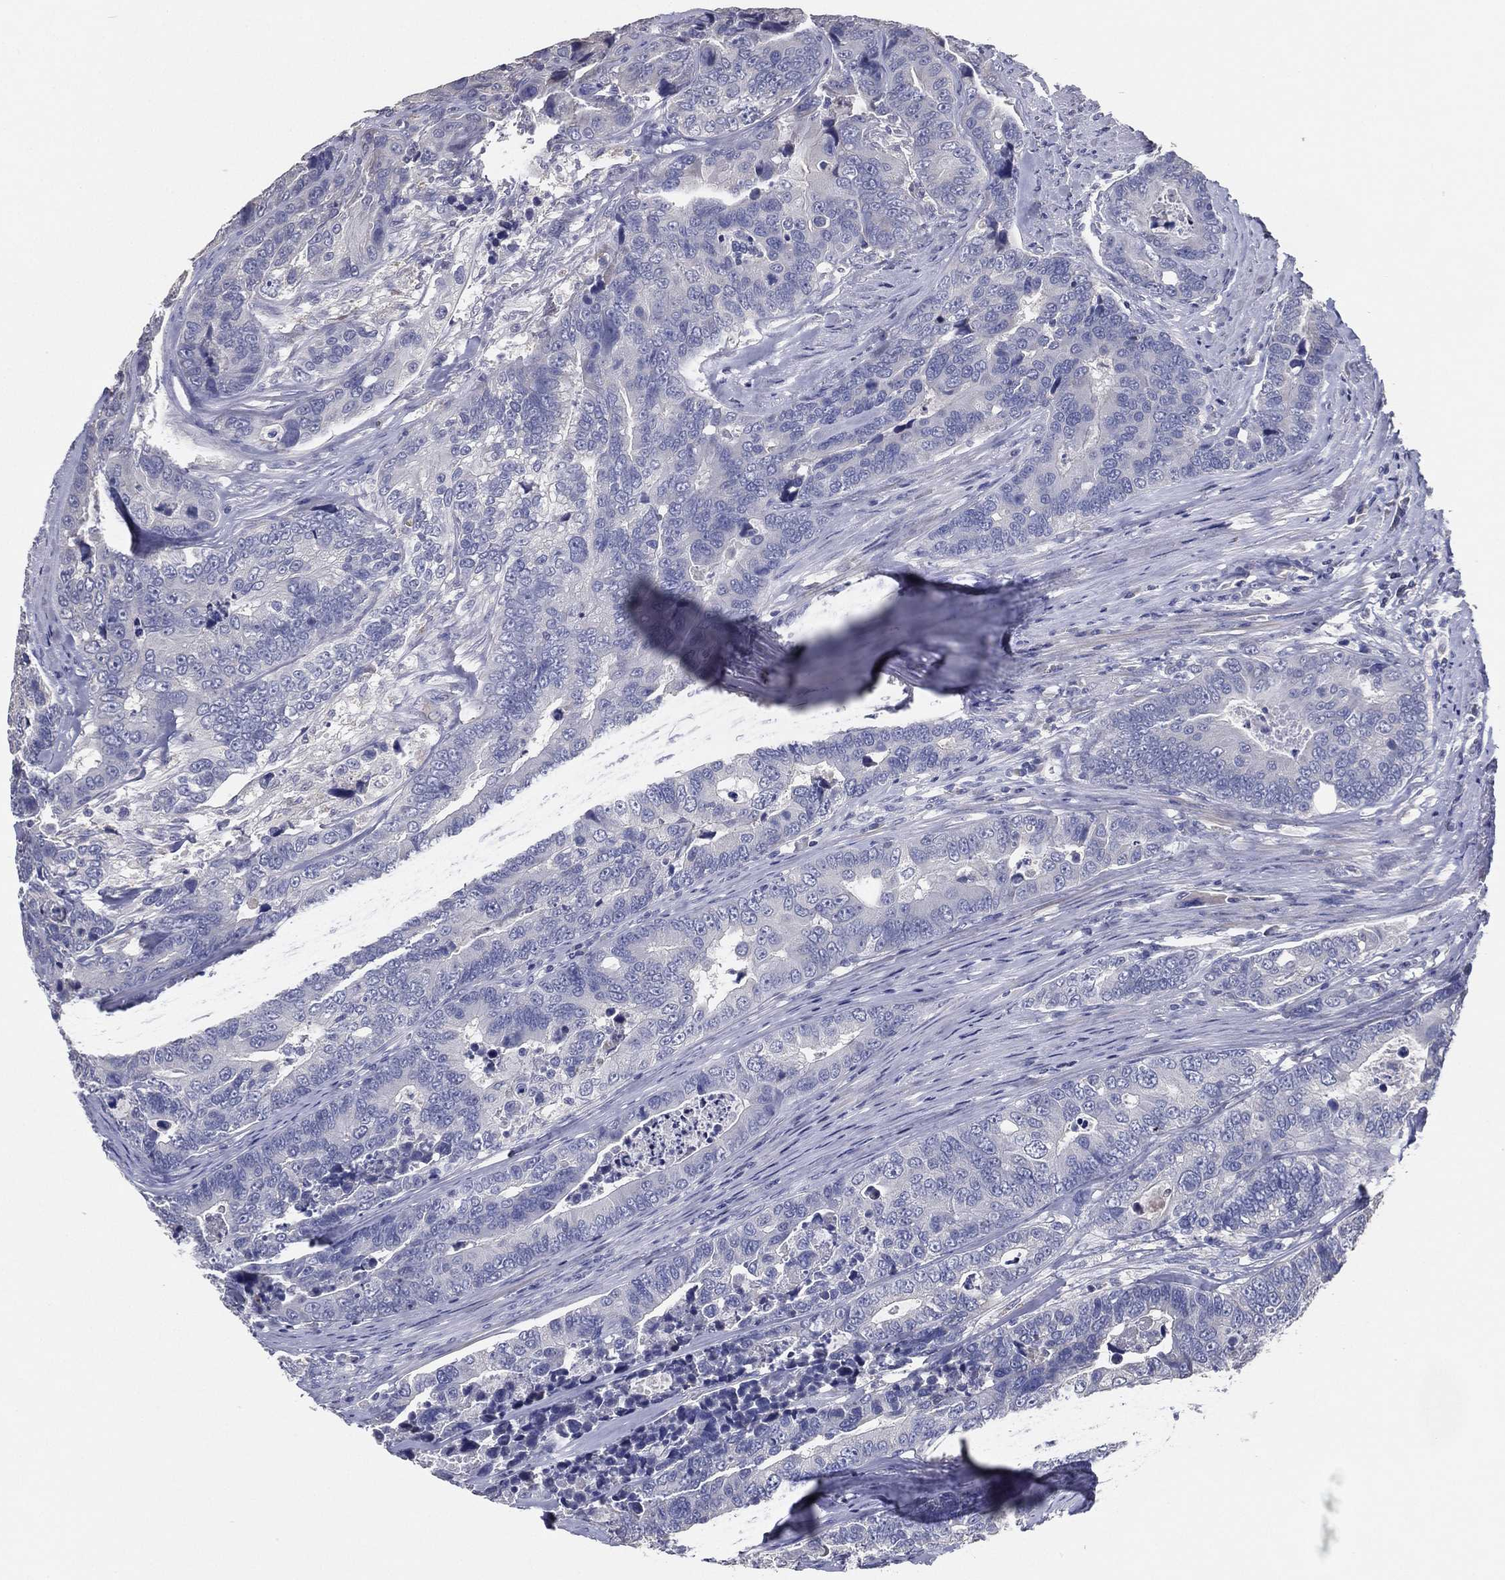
{"staining": {"intensity": "negative", "quantity": "none", "location": "none"}, "tissue": "colorectal cancer", "cell_type": "Tumor cells", "image_type": "cancer", "snomed": [{"axis": "morphology", "description": "Adenocarcinoma, NOS"}, {"axis": "topography", "description": "Colon"}], "caption": "High power microscopy micrograph of an immunohistochemistry histopathology image of adenocarcinoma (colorectal), revealing no significant expression in tumor cells.", "gene": "TFAP2A", "patient": {"sex": "female", "age": 72}}